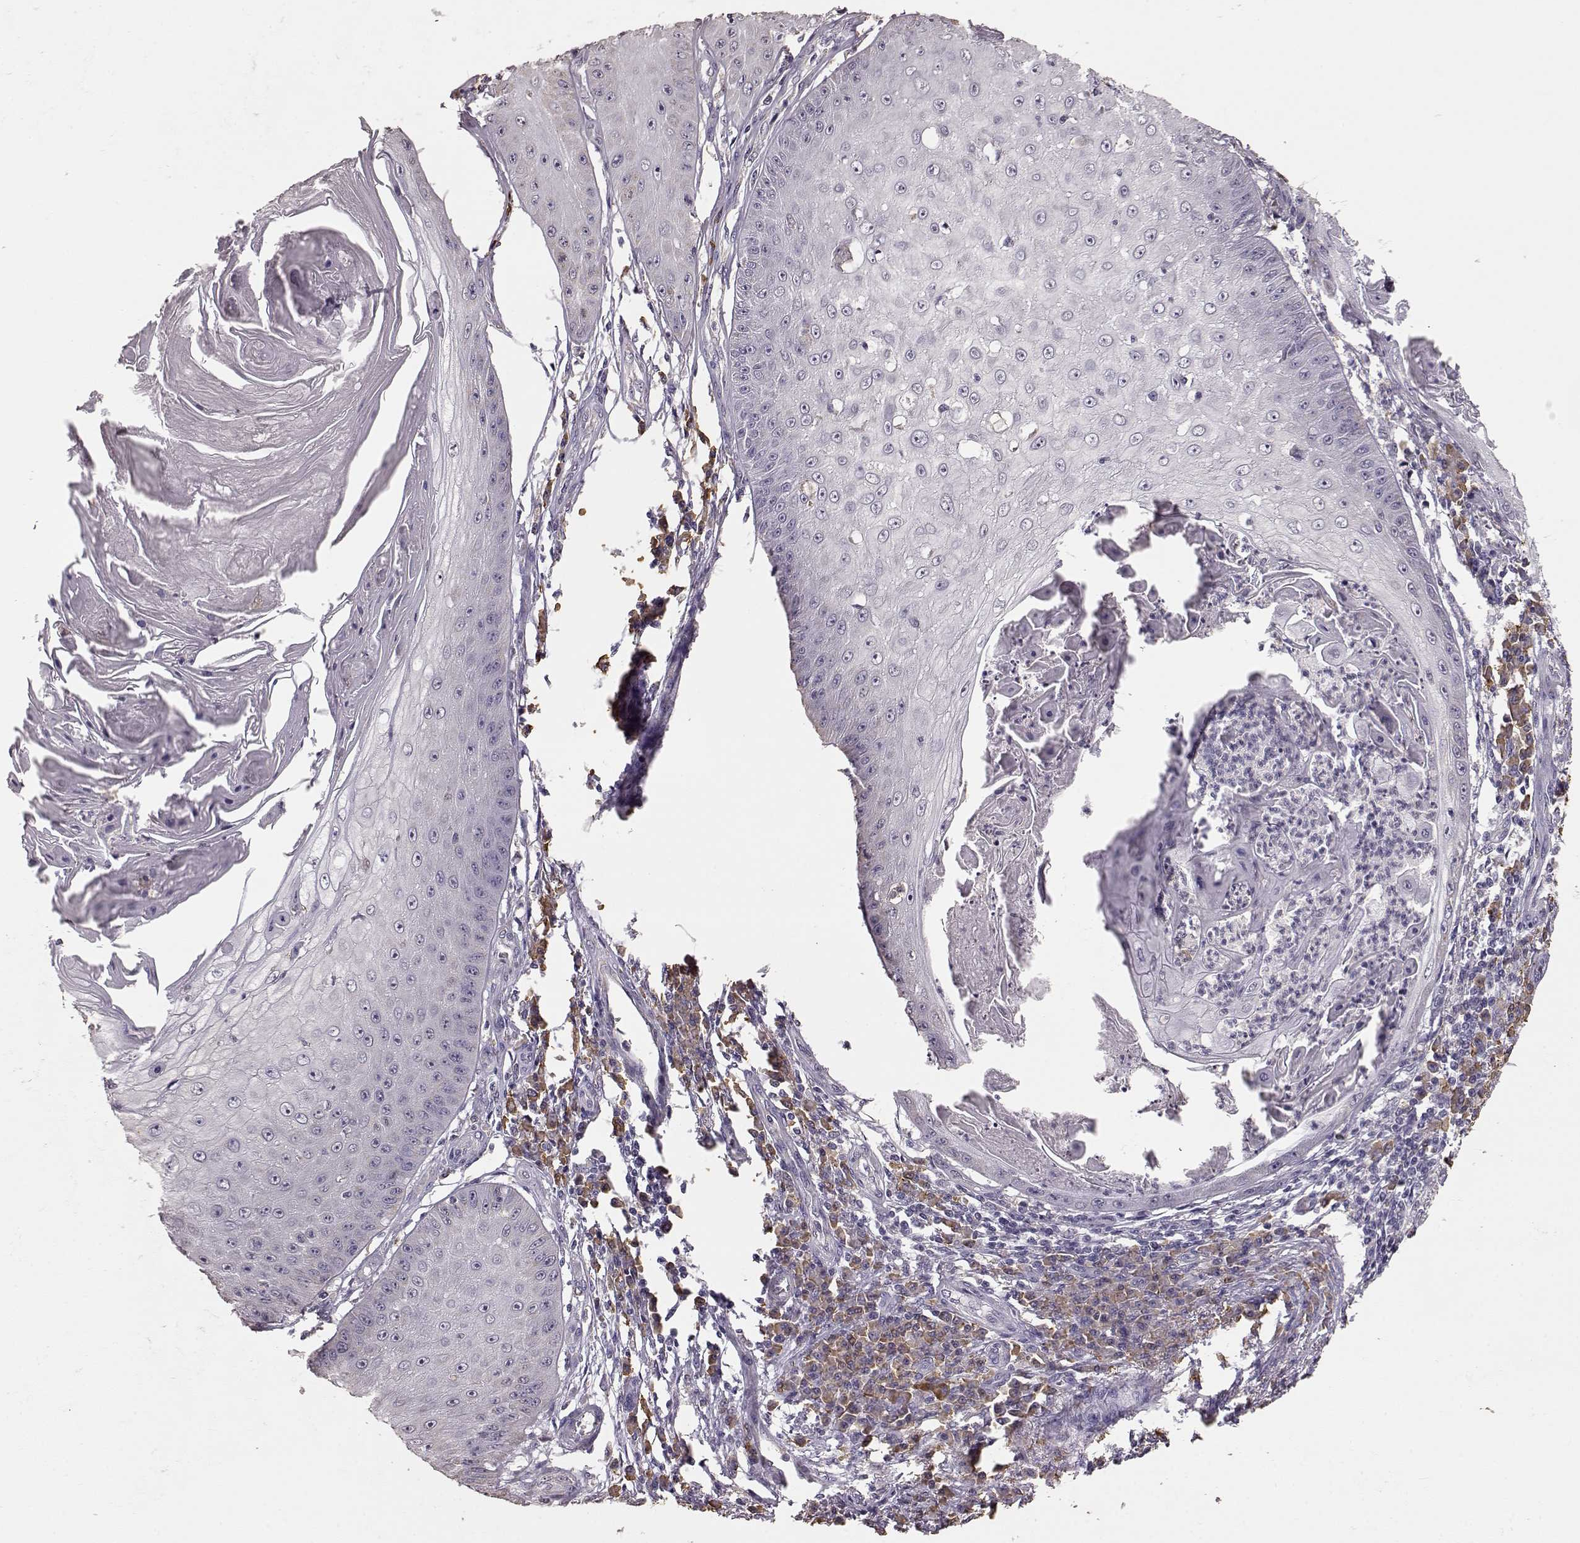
{"staining": {"intensity": "negative", "quantity": "none", "location": "none"}, "tissue": "skin cancer", "cell_type": "Tumor cells", "image_type": "cancer", "snomed": [{"axis": "morphology", "description": "Squamous cell carcinoma, NOS"}, {"axis": "topography", "description": "Skin"}], "caption": "Immunohistochemical staining of human skin cancer (squamous cell carcinoma) demonstrates no significant positivity in tumor cells.", "gene": "GABRG3", "patient": {"sex": "male", "age": 70}}